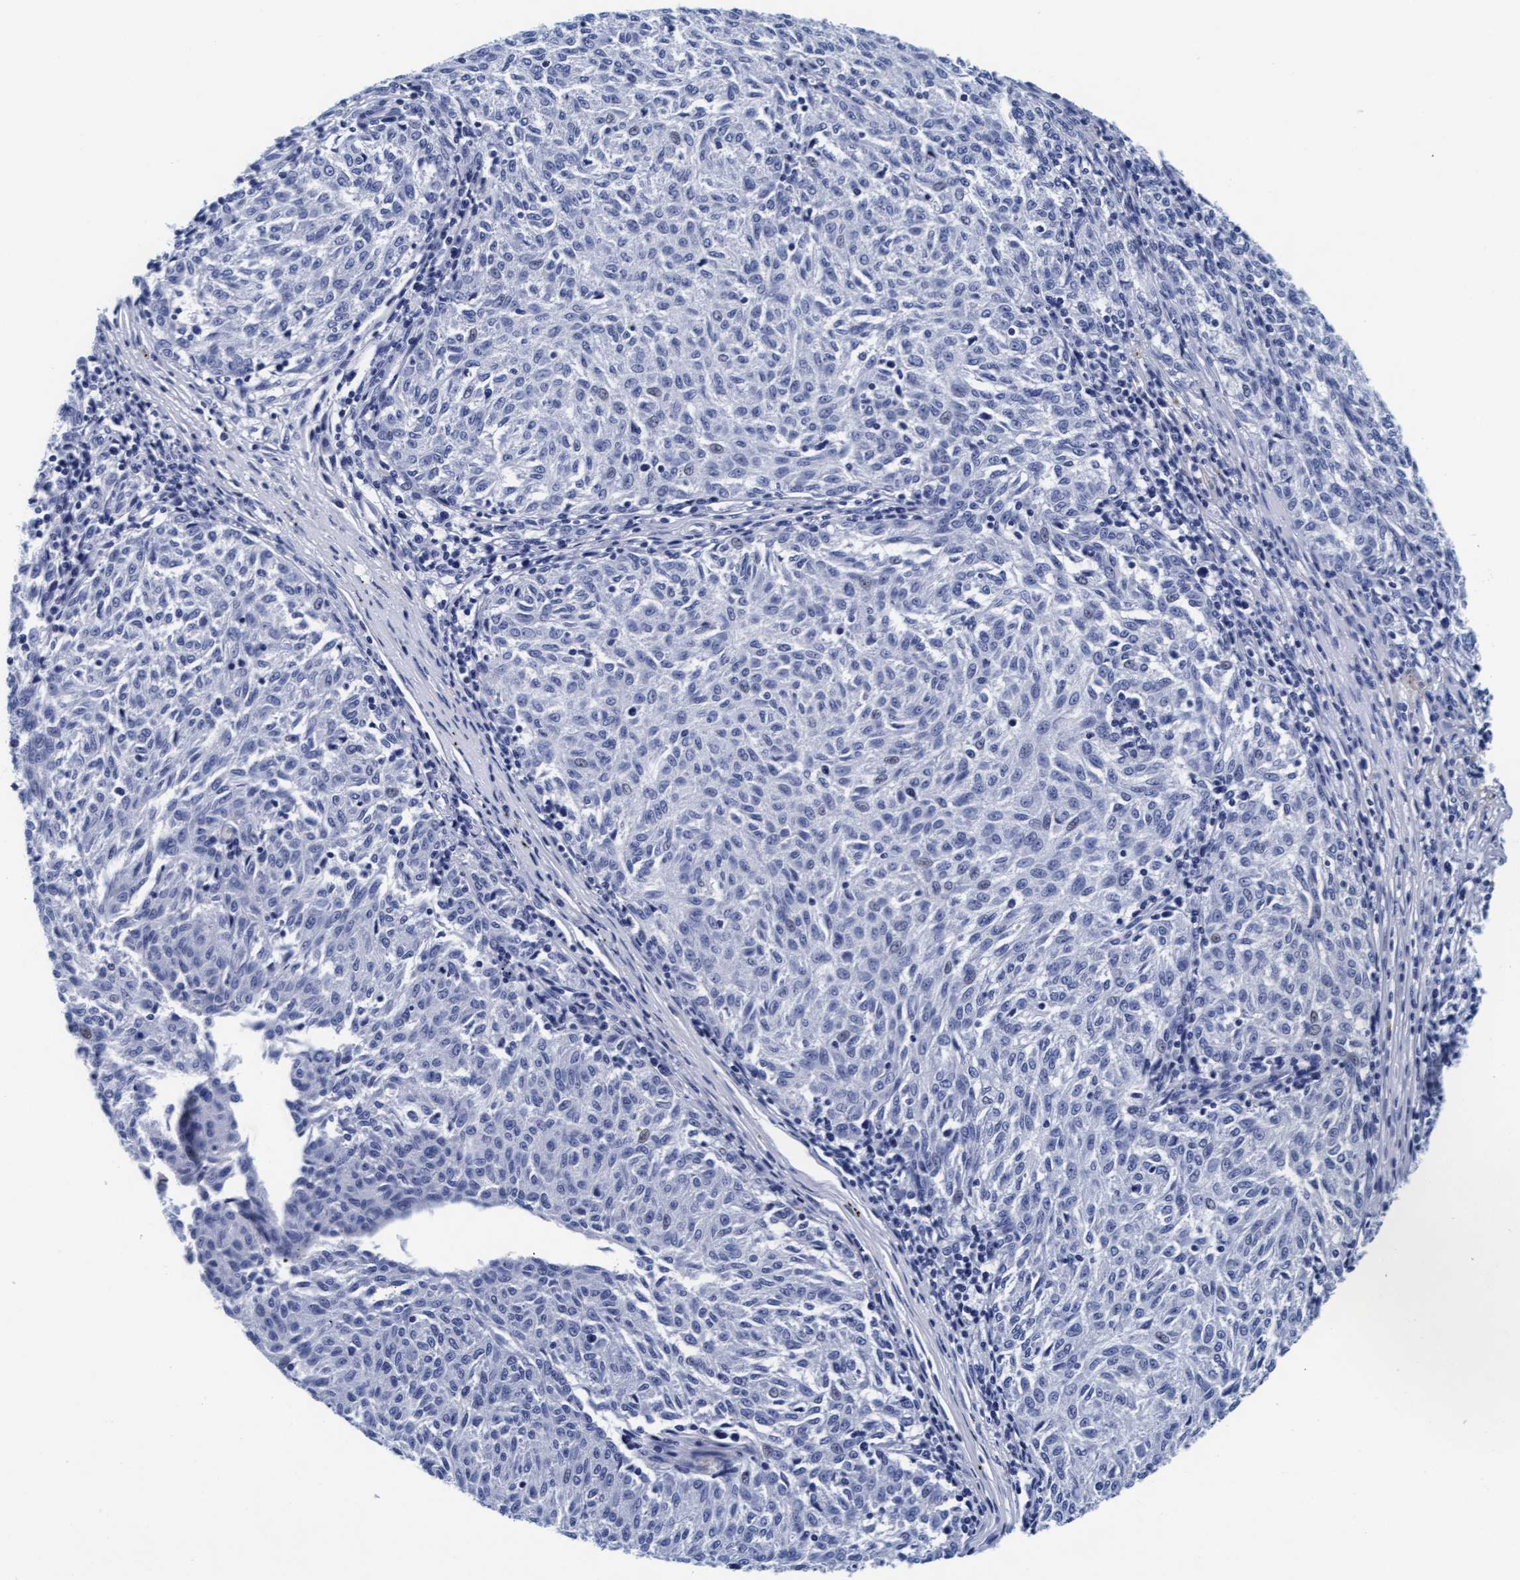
{"staining": {"intensity": "negative", "quantity": "none", "location": "none"}, "tissue": "melanoma", "cell_type": "Tumor cells", "image_type": "cancer", "snomed": [{"axis": "morphology", "description": "Malignant melanoma, NOS"}, {"axis": "topography", "description": "Skin"}], "caption": "DAB (3,3'-diaminobenzidine) immunohistochemical staining of human melanoma displays no significant positivity in tumor cells.", "gene": "ARSG", "patient": {"sex": "female", "age": 72}}